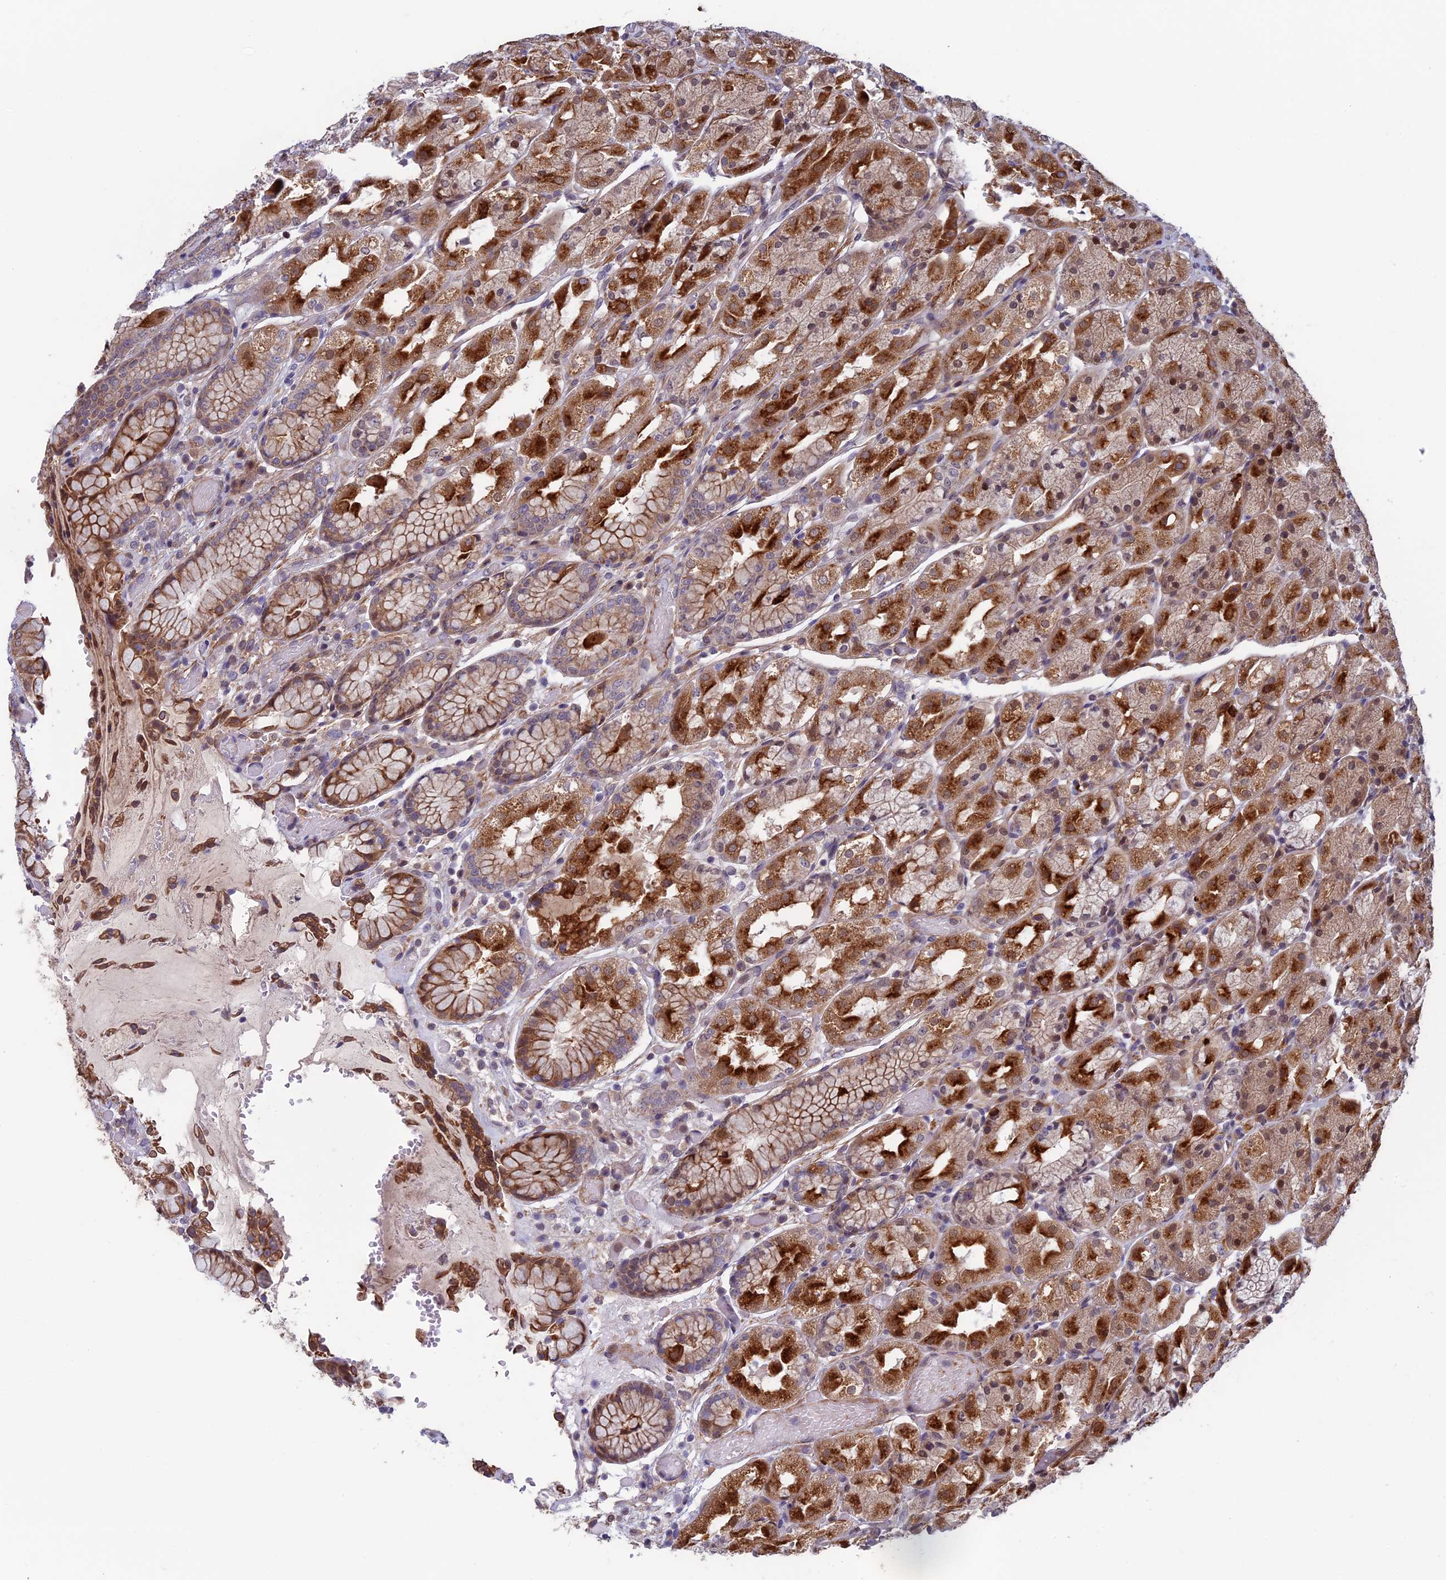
{"staining": {"intensity": "strong", "quantity": ">75%", "location": "cytoplasmic/membranous,nuclear"}, "tissue": "stomach", "cell_type": "Glandular cells", "image_type": "normal", "snomed": [{"axis": "morphology", "description": "Normal tissue, NOS"}, {"axis": "topography", "description": "Stomach, upper"}], "caption": "Immunohistochemical staining of unremarkable human stomach displays high levels of strong cytoplasmic/membranous,nuclear expression in about >75% of glandular cells.", "gene": "FADS1", "patient": {"sex": "male", "age": 72}}